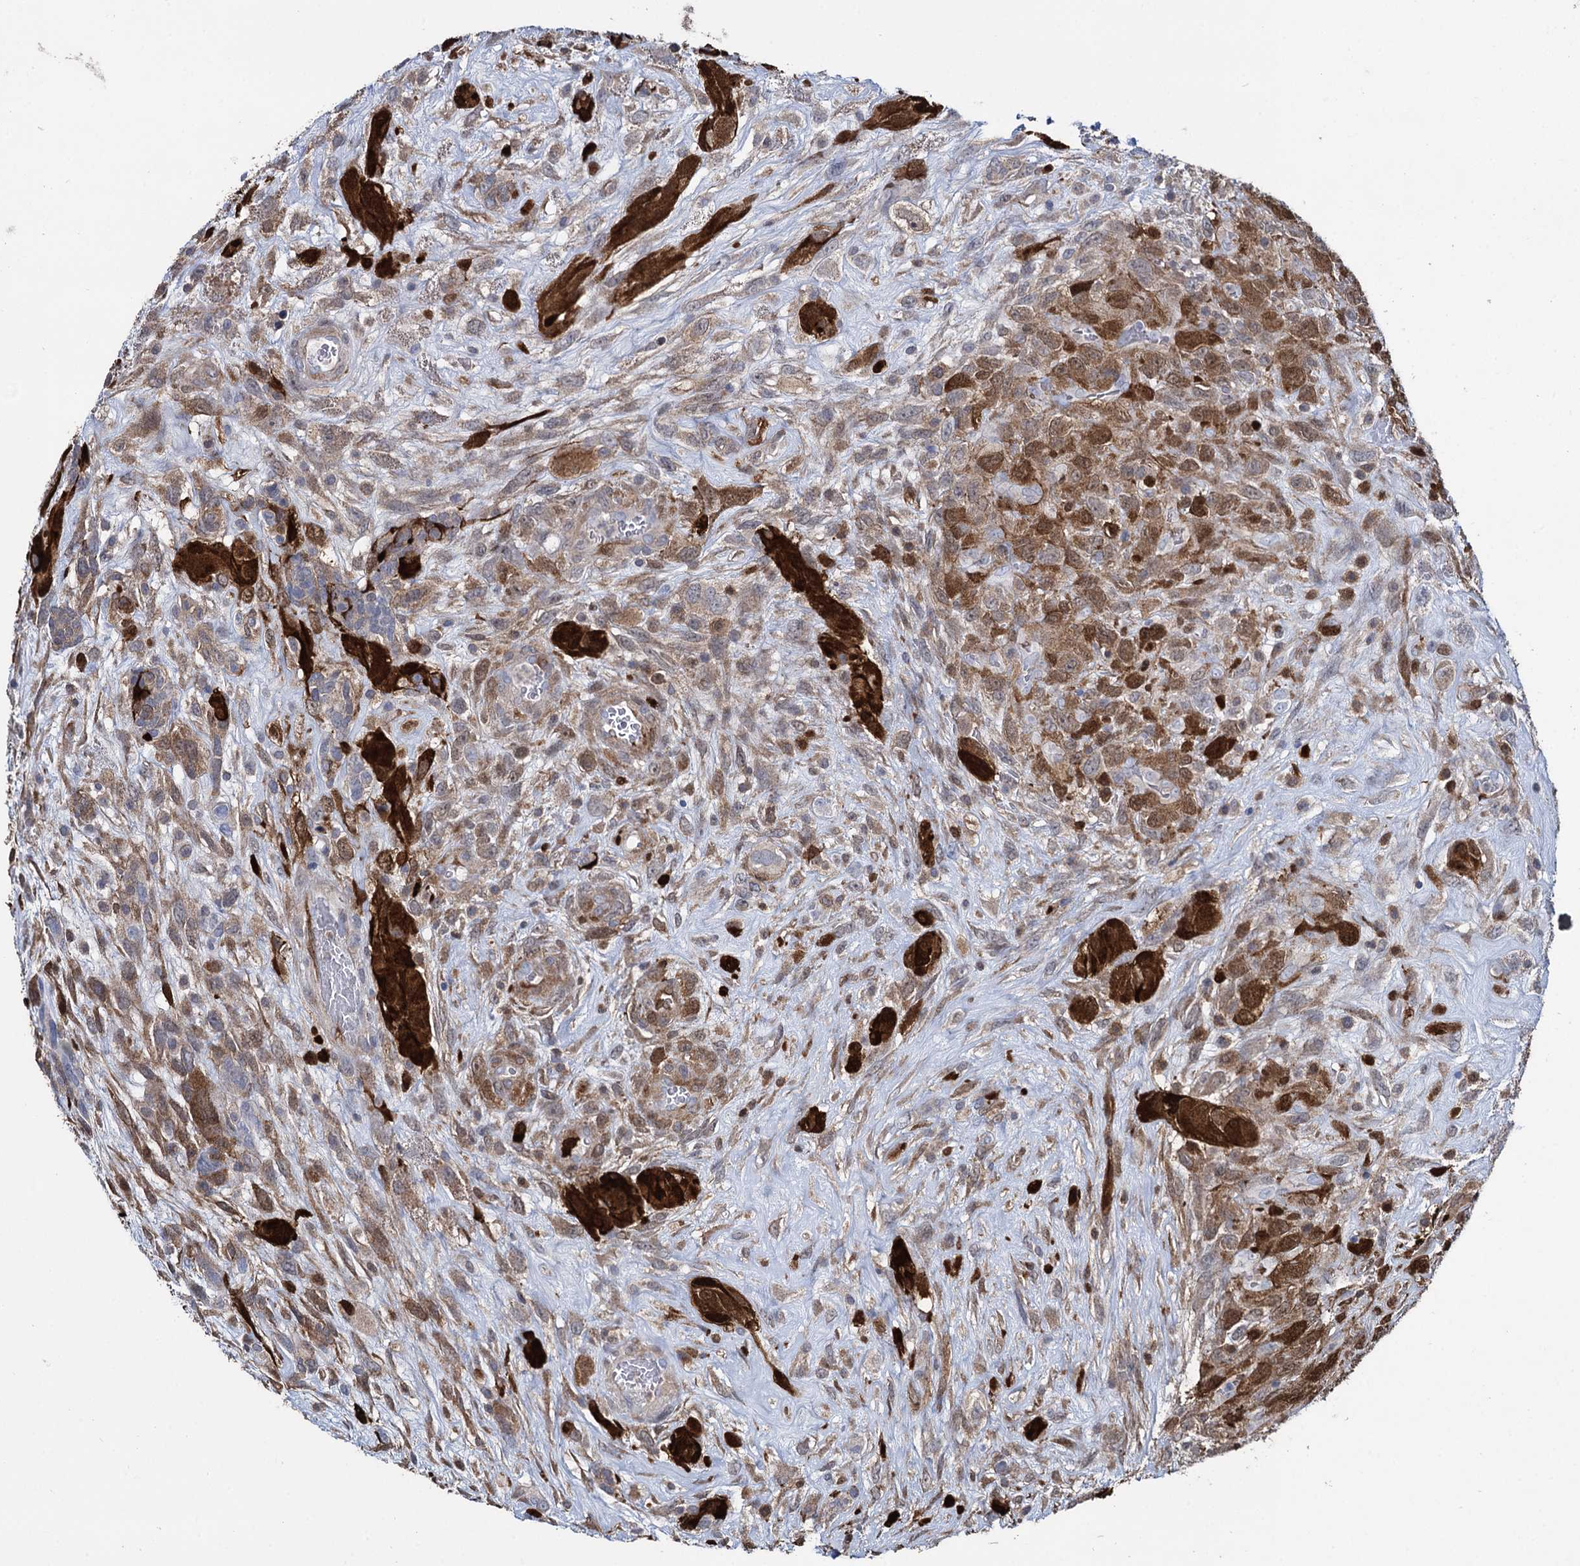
{"staining": {"intensity": "moderate", "quantity": "25%-75%", "location": "cytoplasmic/membranous,nuclear"}, "tissue": "glioma", "cell_type": "Tumor cells", "image_type": "cancer", "snomed": [{"axis": "morphology", "description": "Glioma, malignant, High grade"}, {"axis": "topography", "description": "Brain"}], "caption": "IHC of human glioma displays medium levels of moderate cytoplasmic/membranous and nuclear expression in approximately 25%-75% of tumor cells. (DAB IHC, brown staining for protein, blue staining for nuclei).", "gene": "FABP5", "patient": {"sex": "male", "age": 61}}